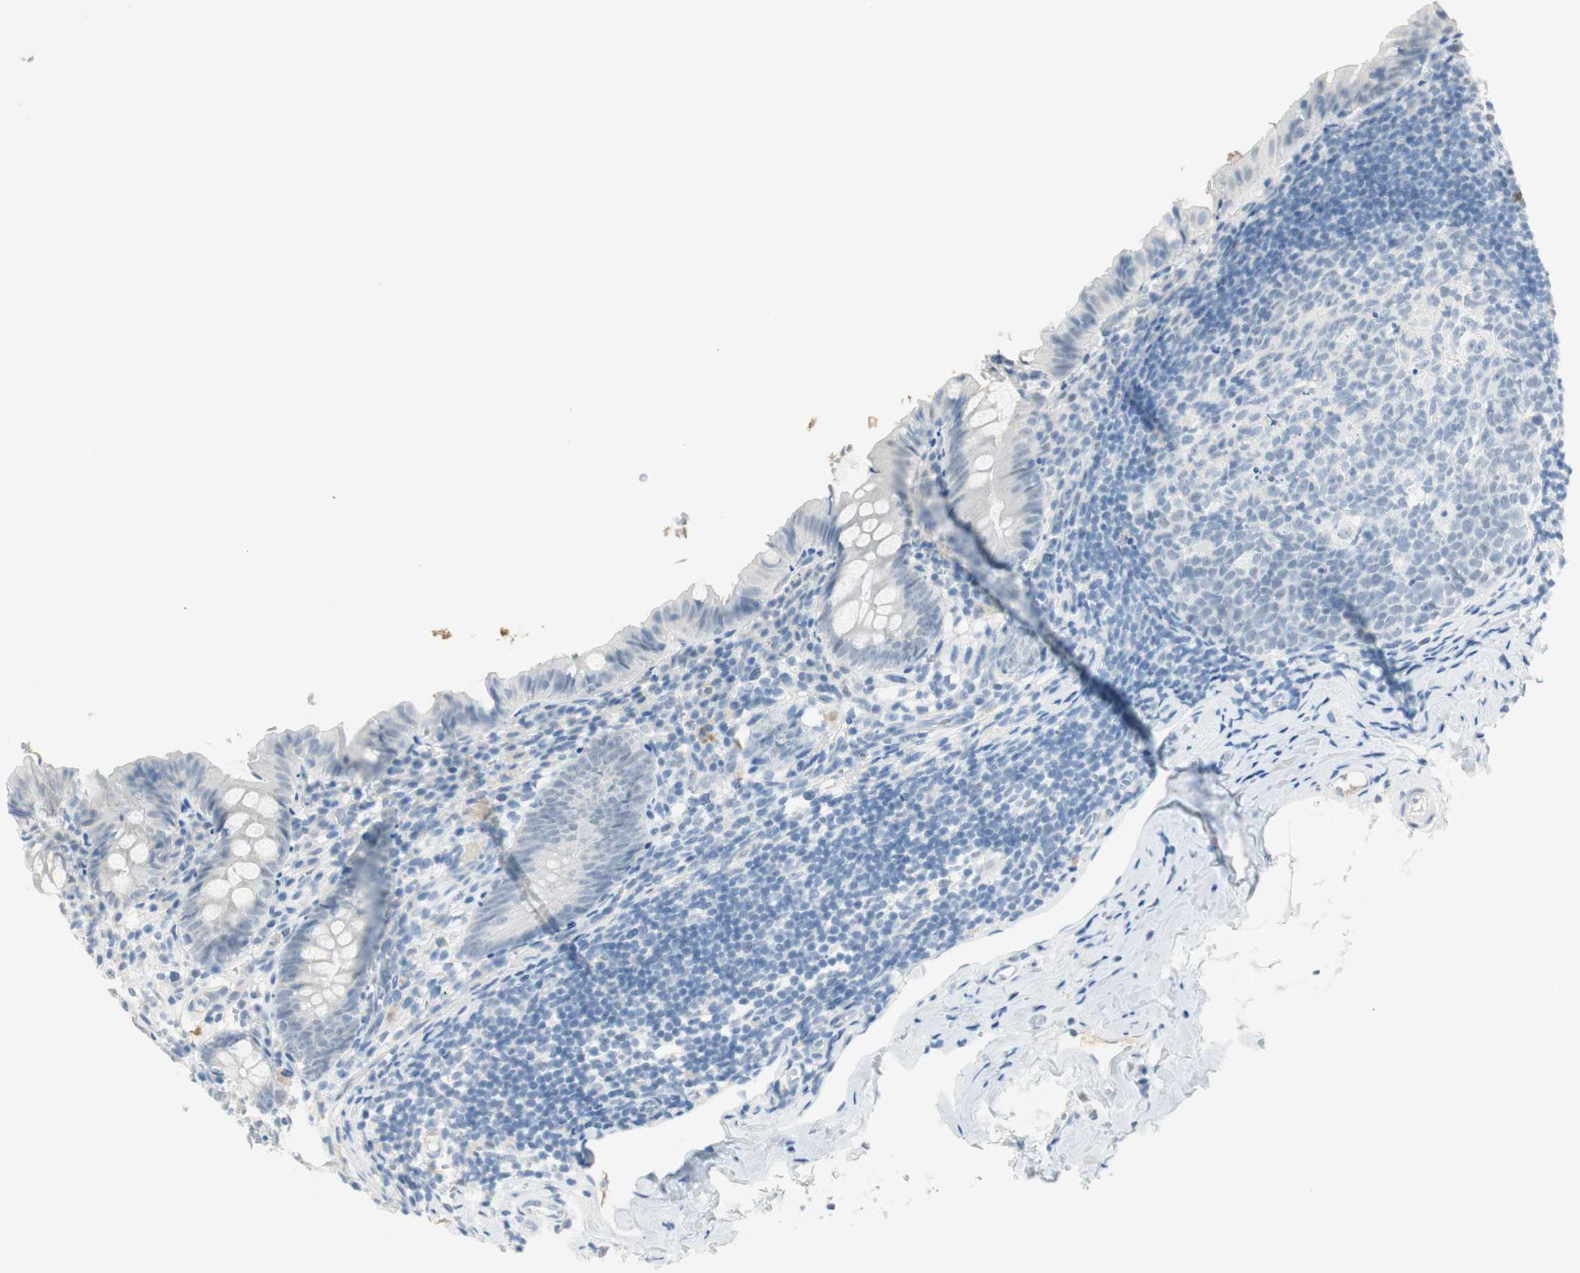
{"staining": {"intensity": "negative", "quantity": "none", "location": "none"}, "tissue": "appendix", "cell_type": "Glandular cells", "image_type": "normal", "snomed": [{"axis": "morphology", "description": "Normal tissue, NOS"}, {"axis": "topography", "description": "Appendix"}], "caption": "Immunohistochemistry histopathology image of normal appendix stained for a protein (brown), which displays no expression in glandular cells. The staining is performed using DAB brown chromogen with nuclei counter-stained in using hematoxylin.", "gene": "MLLT10", "patient": {"sex": "female", "age": 10}}